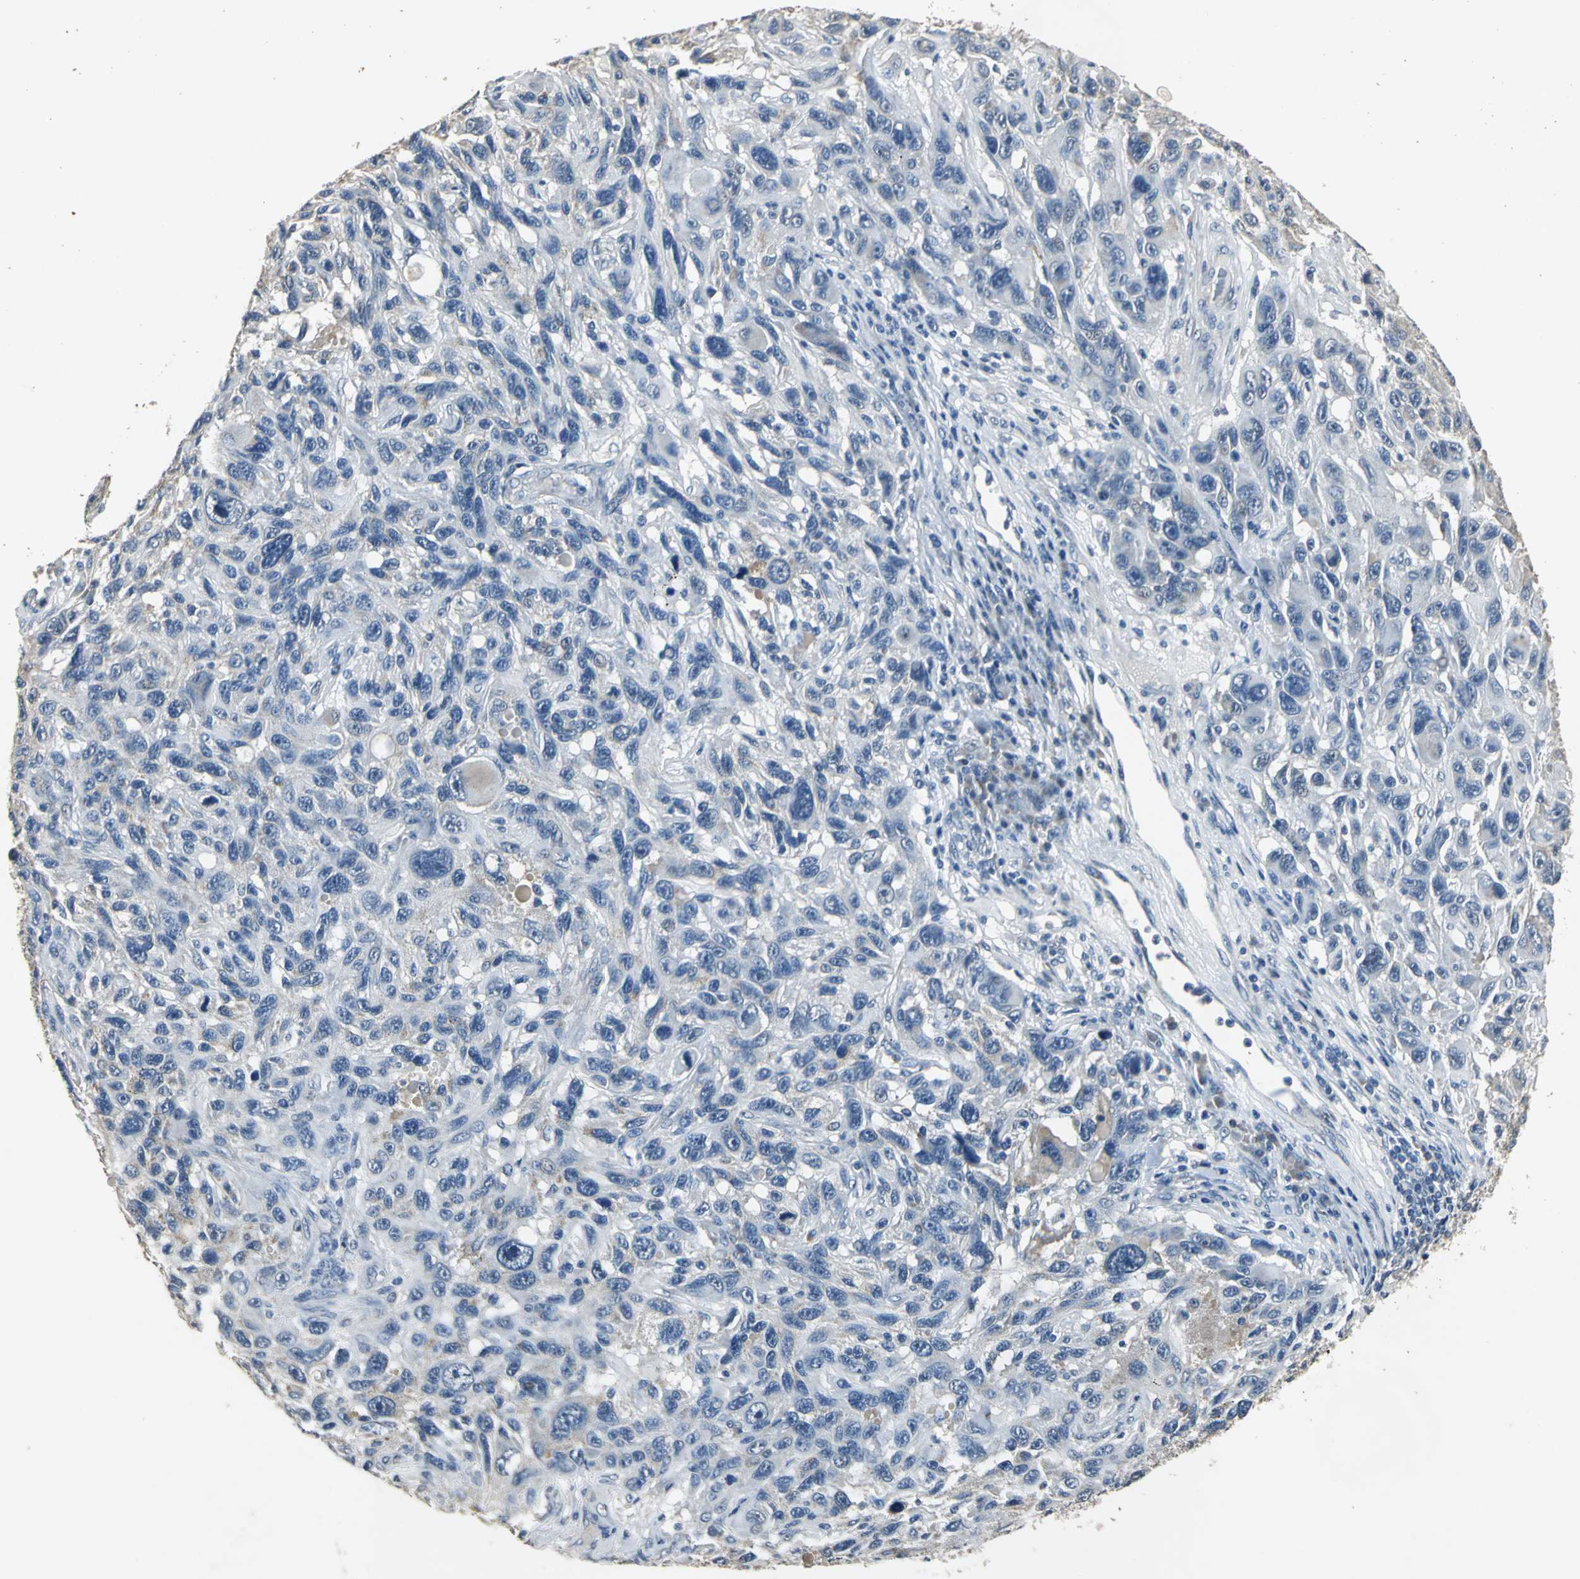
{"staining": {"intensity": "negative", "quantity": "none", "location": "none"}, "tissue": "melanoma", "cell_type": "Tumor cells", "image_type": "cancer", "snomed": [{"axis": "morphology", "description": "Malignant melanoma, NOS"}, {"axis": "topography", "description": "Skin"}], "caption": "Immunohistochemistry (IHC) micrograph of neoplastic tissue: melanoma stained with DAB (3,3'-diaminobenzidine) exhibits no significant protein expression in tumor cells.", "gene": "OCLN", "patient": {"sex": "male", "age": 53}}